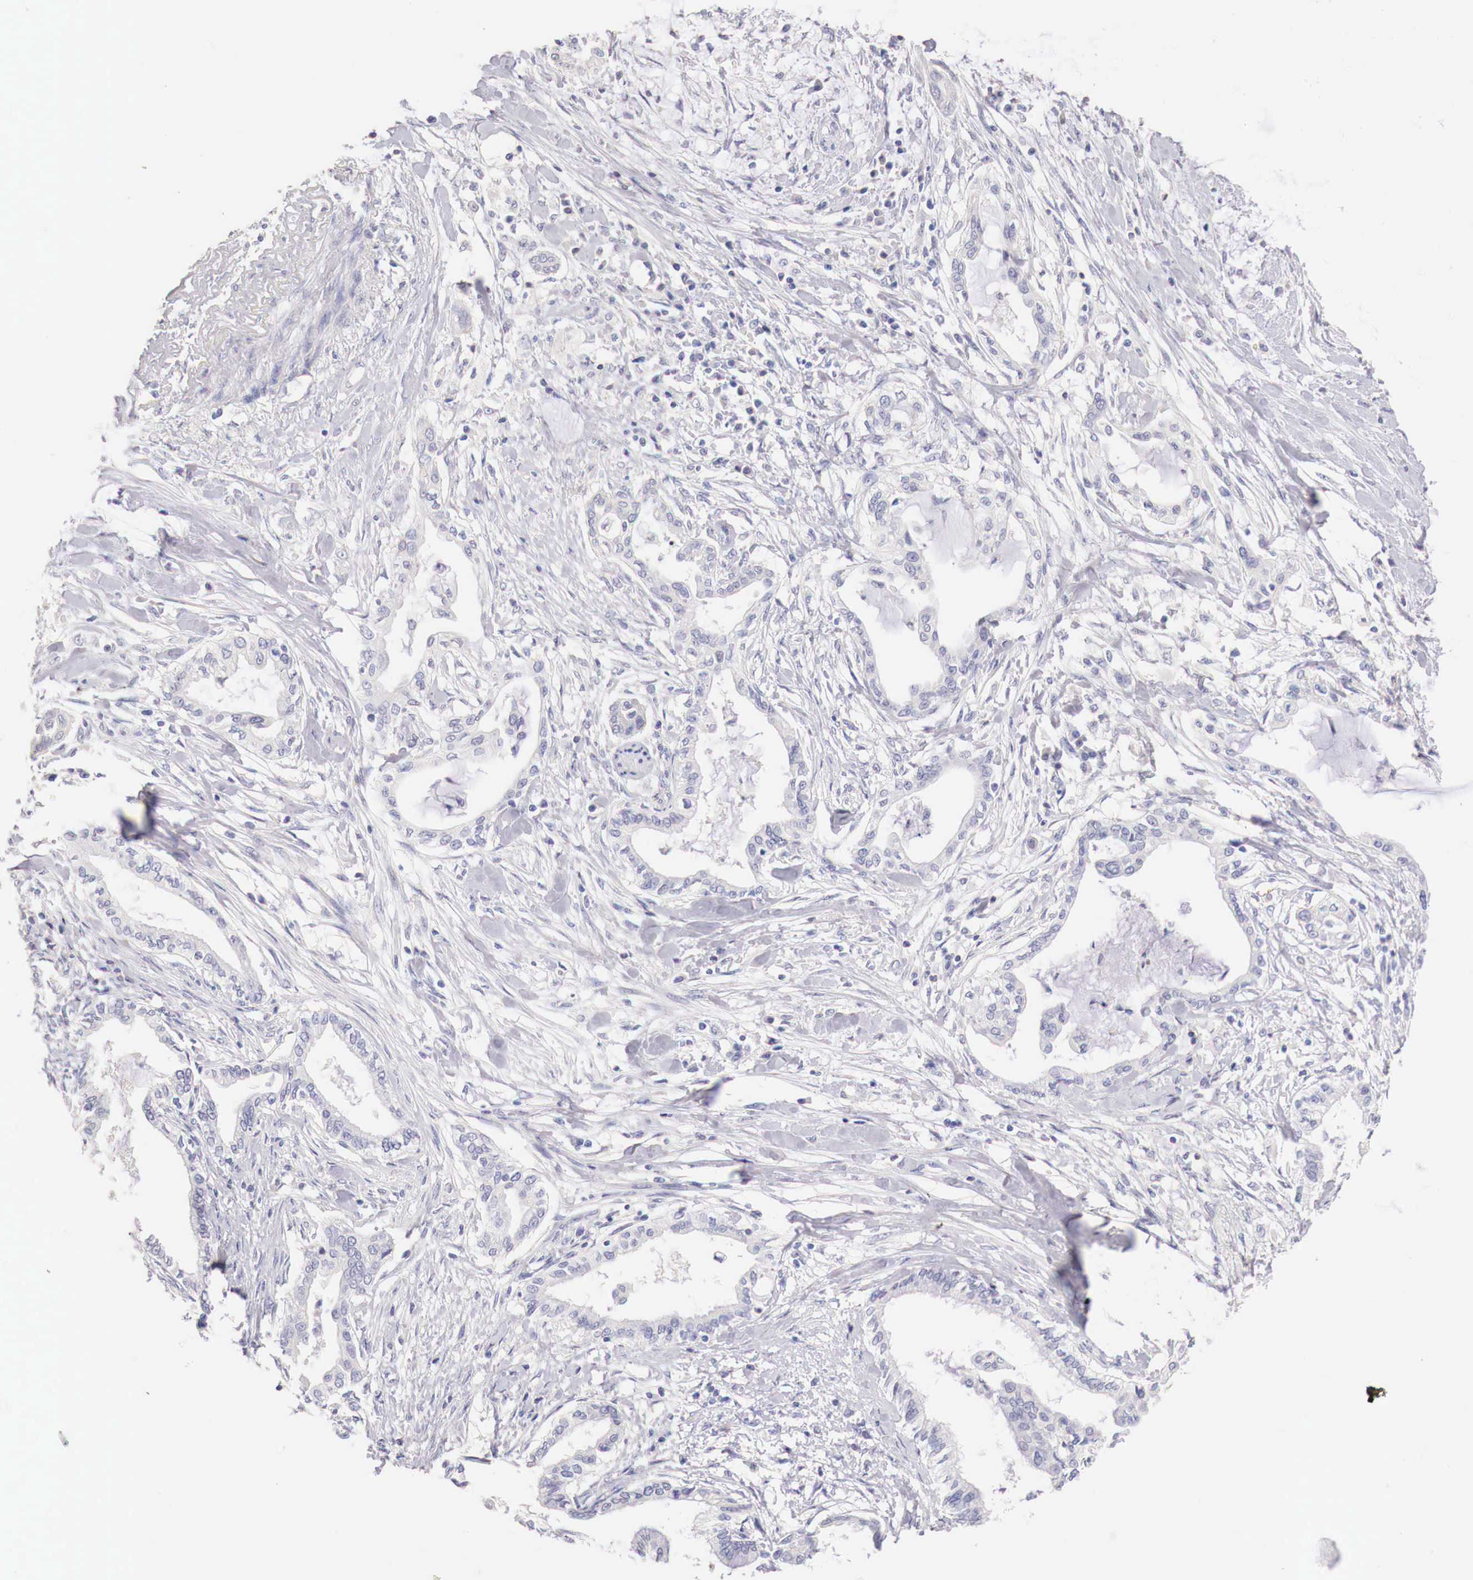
{"staining": {"intensity": "negative", "quantity": "none", "location": "none"}, "tissue": "pancreatic cancer", "cell_type": "Tumor cells", "image_type": "cancer", "snomed": [{"axis": "morphology", "description": "Adenocarcinoma, NOS"}, {"axis": "topography", "description": "Pancreas"}], "caption": "Pancreatic cancer stained for a protein using immunohistochemistry shows no expression tumor cells.", "gene": "ITIH6", "patient": {"sex": "female", "age": 64}}